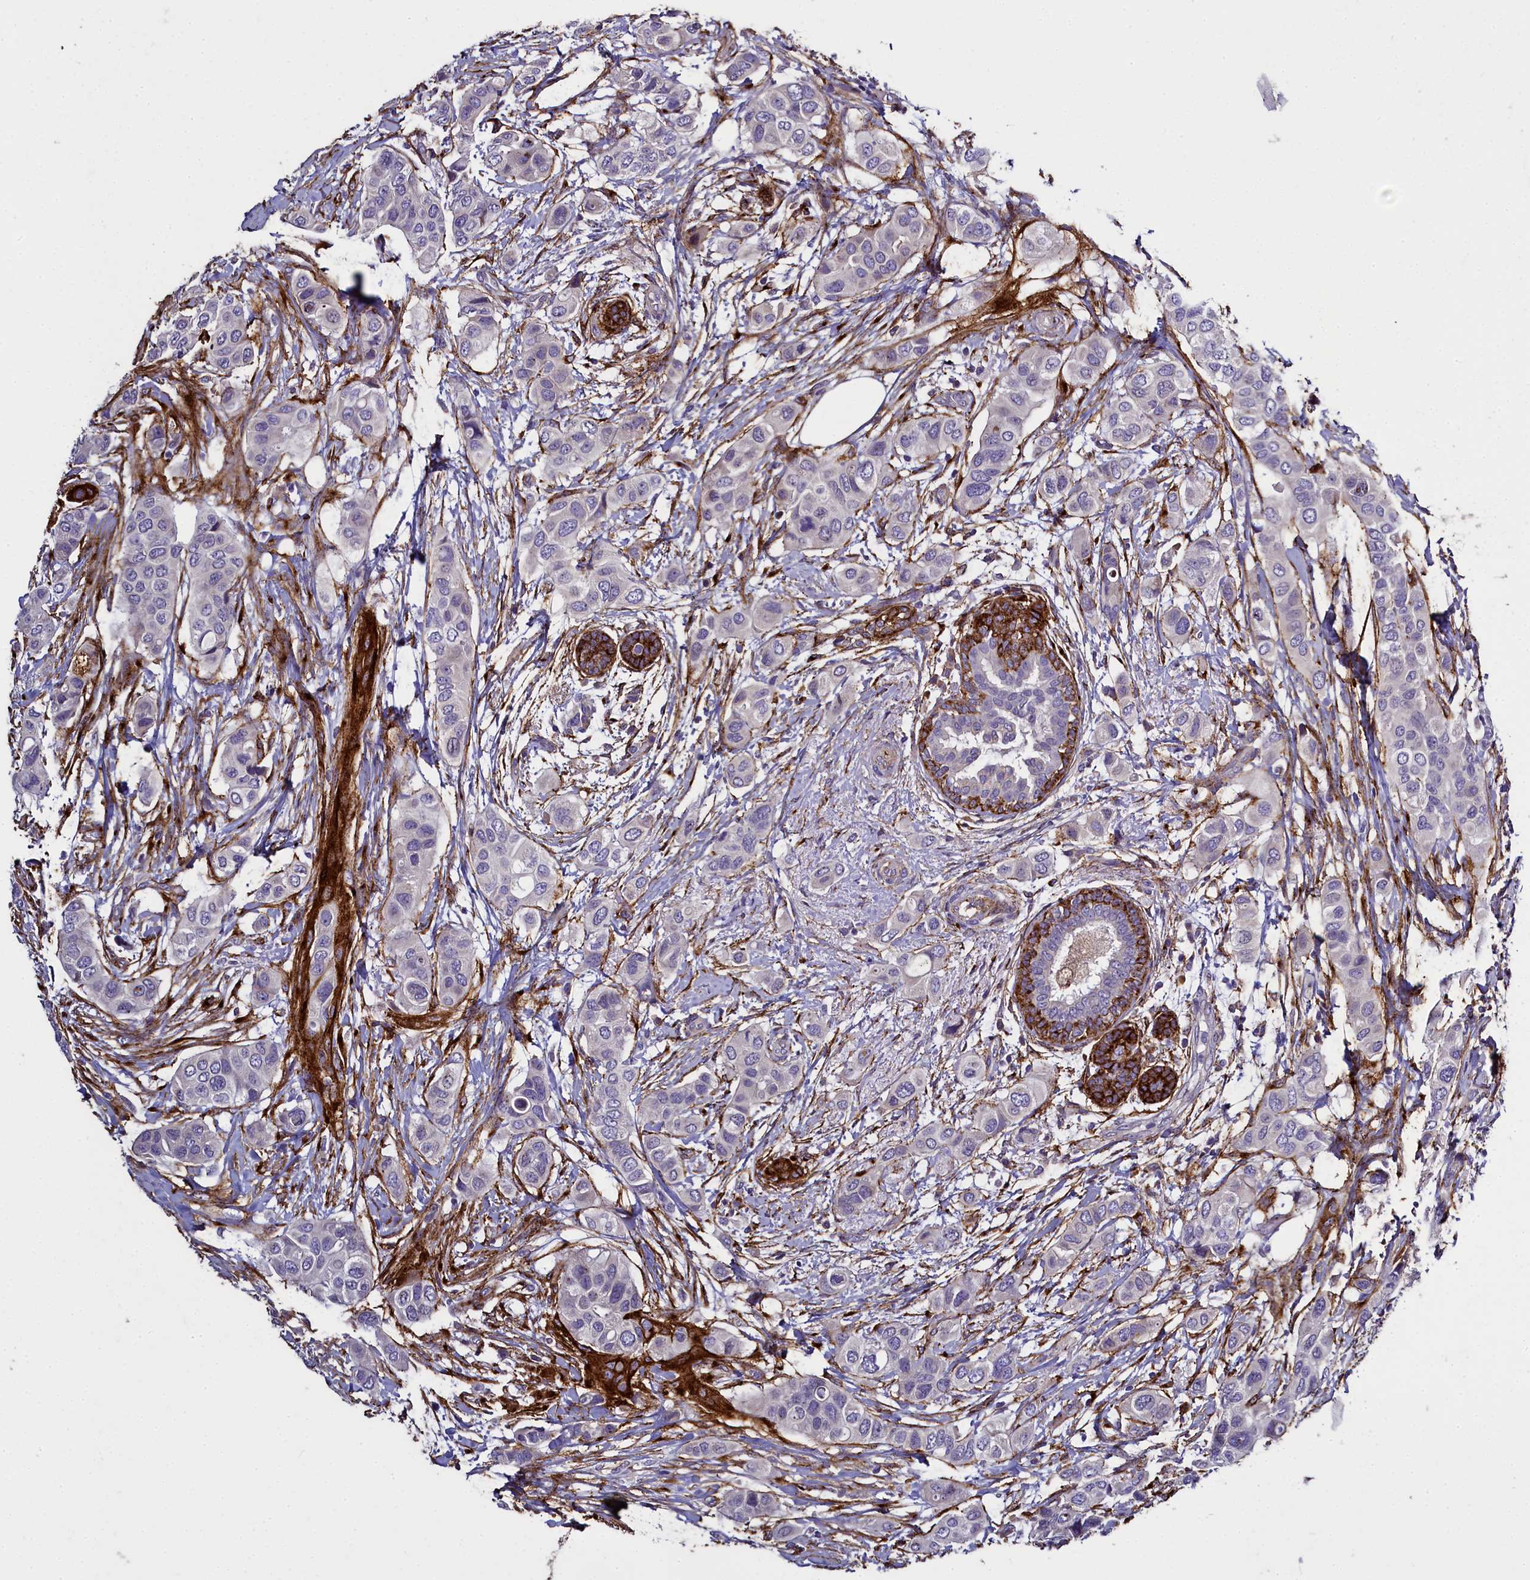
{"staining": {"intensity": "negative", "quantity": "none", "location": "none"}, "tissue": "breast cancer", "cell_type": "Tumor cells", "image_type": "cancer", "snomed": [{"axis": "morphology", "description": "Lobular carcinoma"}, {"axis": "topography", "description": "Breast"}], "caption": "Immunohistochemistry of human breast cancer (lobular carcinoma) displays no expression in tumor cells. (Stains: DAB IHC with hematoxylin counter stain, Microscopy: brightfield microscopy at high magnification).", "gene": "MRC2", "patient": {"sex": "female", "age": 51}}